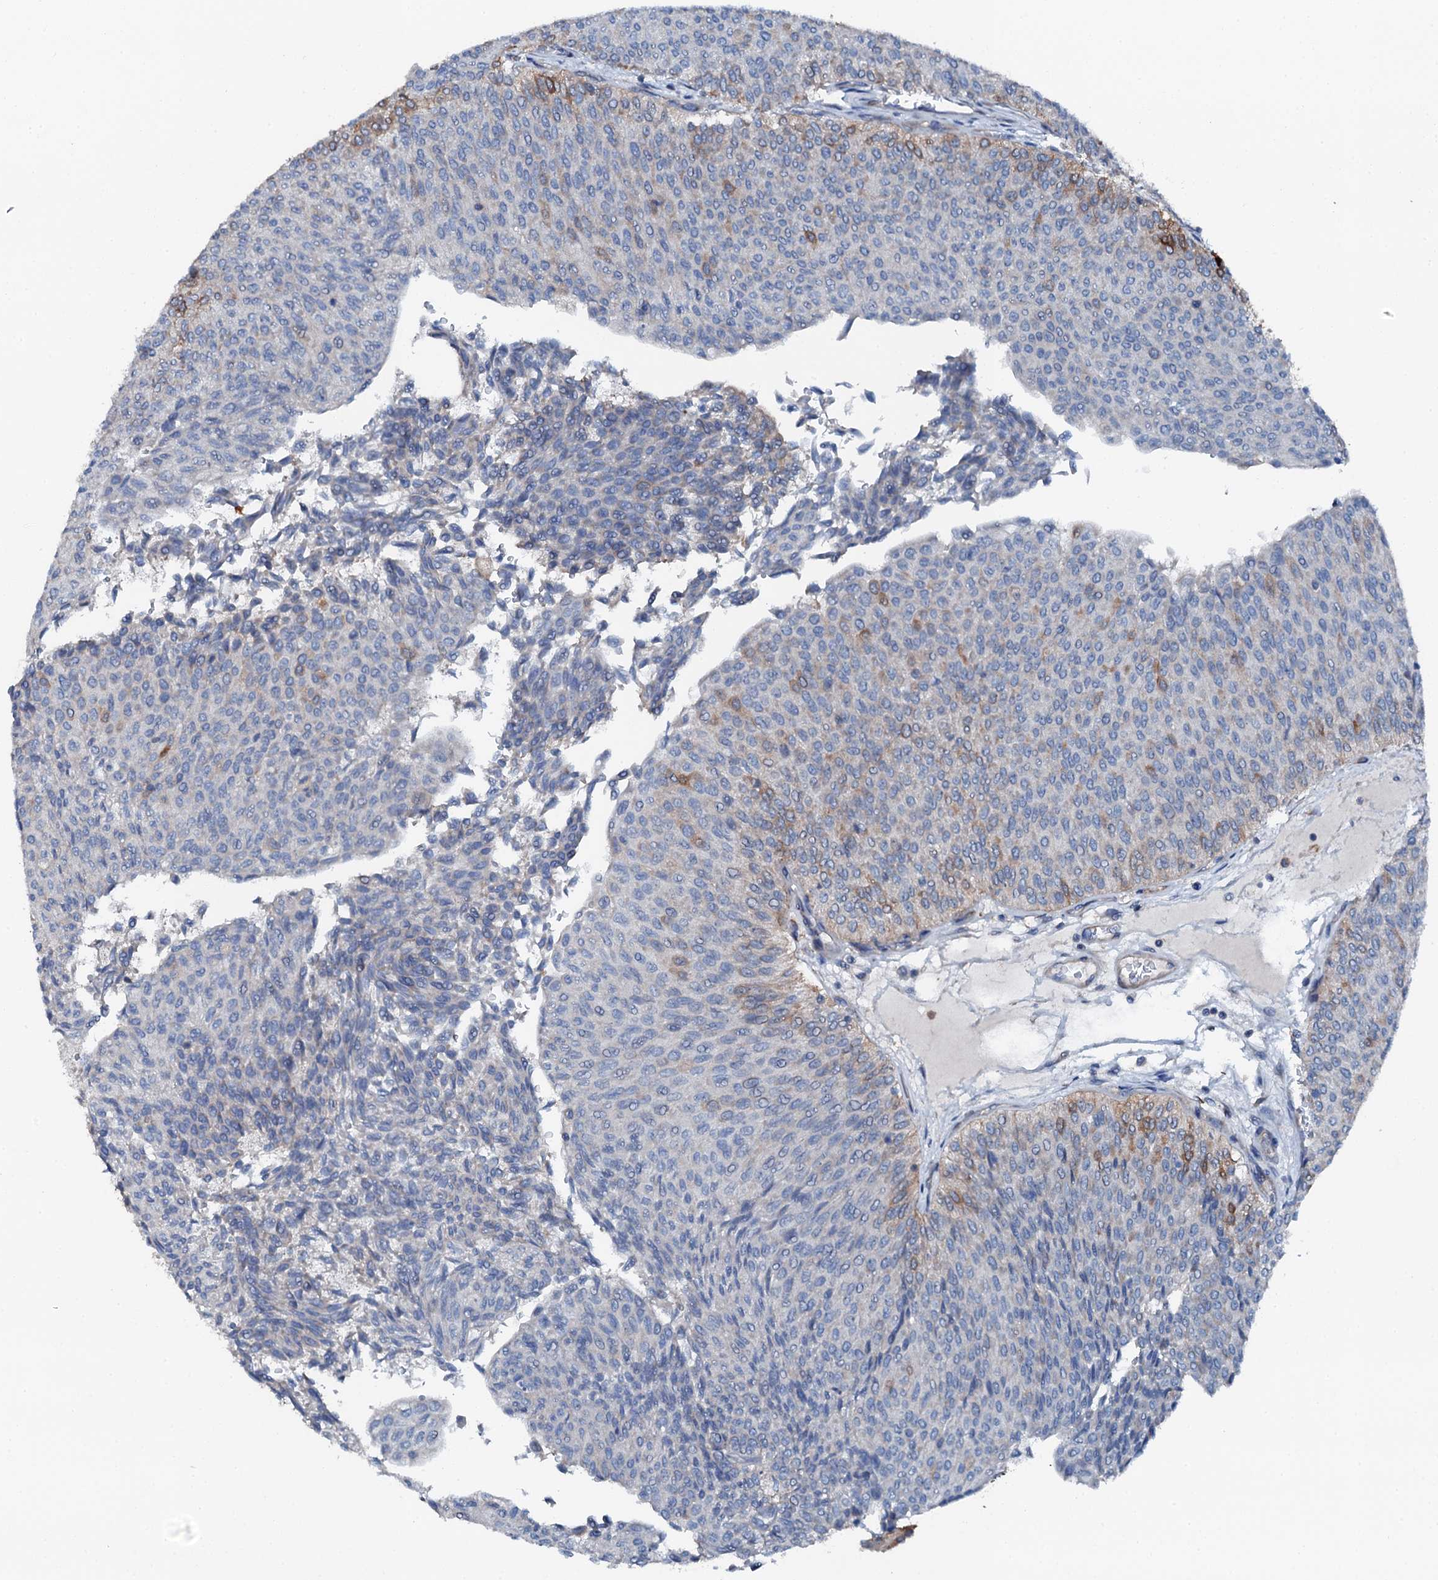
{"staining": {"intensity": "moderate", "quantity": "<25%", "location": "cytoplasmic/membranous"}, "tissue": "urothelial cancer", "cell_type": "Tumor cells", "image_type": "cancer", "snomed": [{"axis": "morphology", "description": "Urothelial carcinoma, Low grade"}, {"axis": "topography", "description": "Urinary bladder"}], "caption": "IHC photomicrograph of neoplastic tissue: human low-grade urothelial carcinoma stained using immunohistochemistry displays low levels of moderate protein expression localized specifically in the cytoplasmic/membranous of tumor cells, appearing as a cytoplasmic/membranous brown color.", "gene": "GFOD2", "patient": {"sex": "male", "age": 78}}